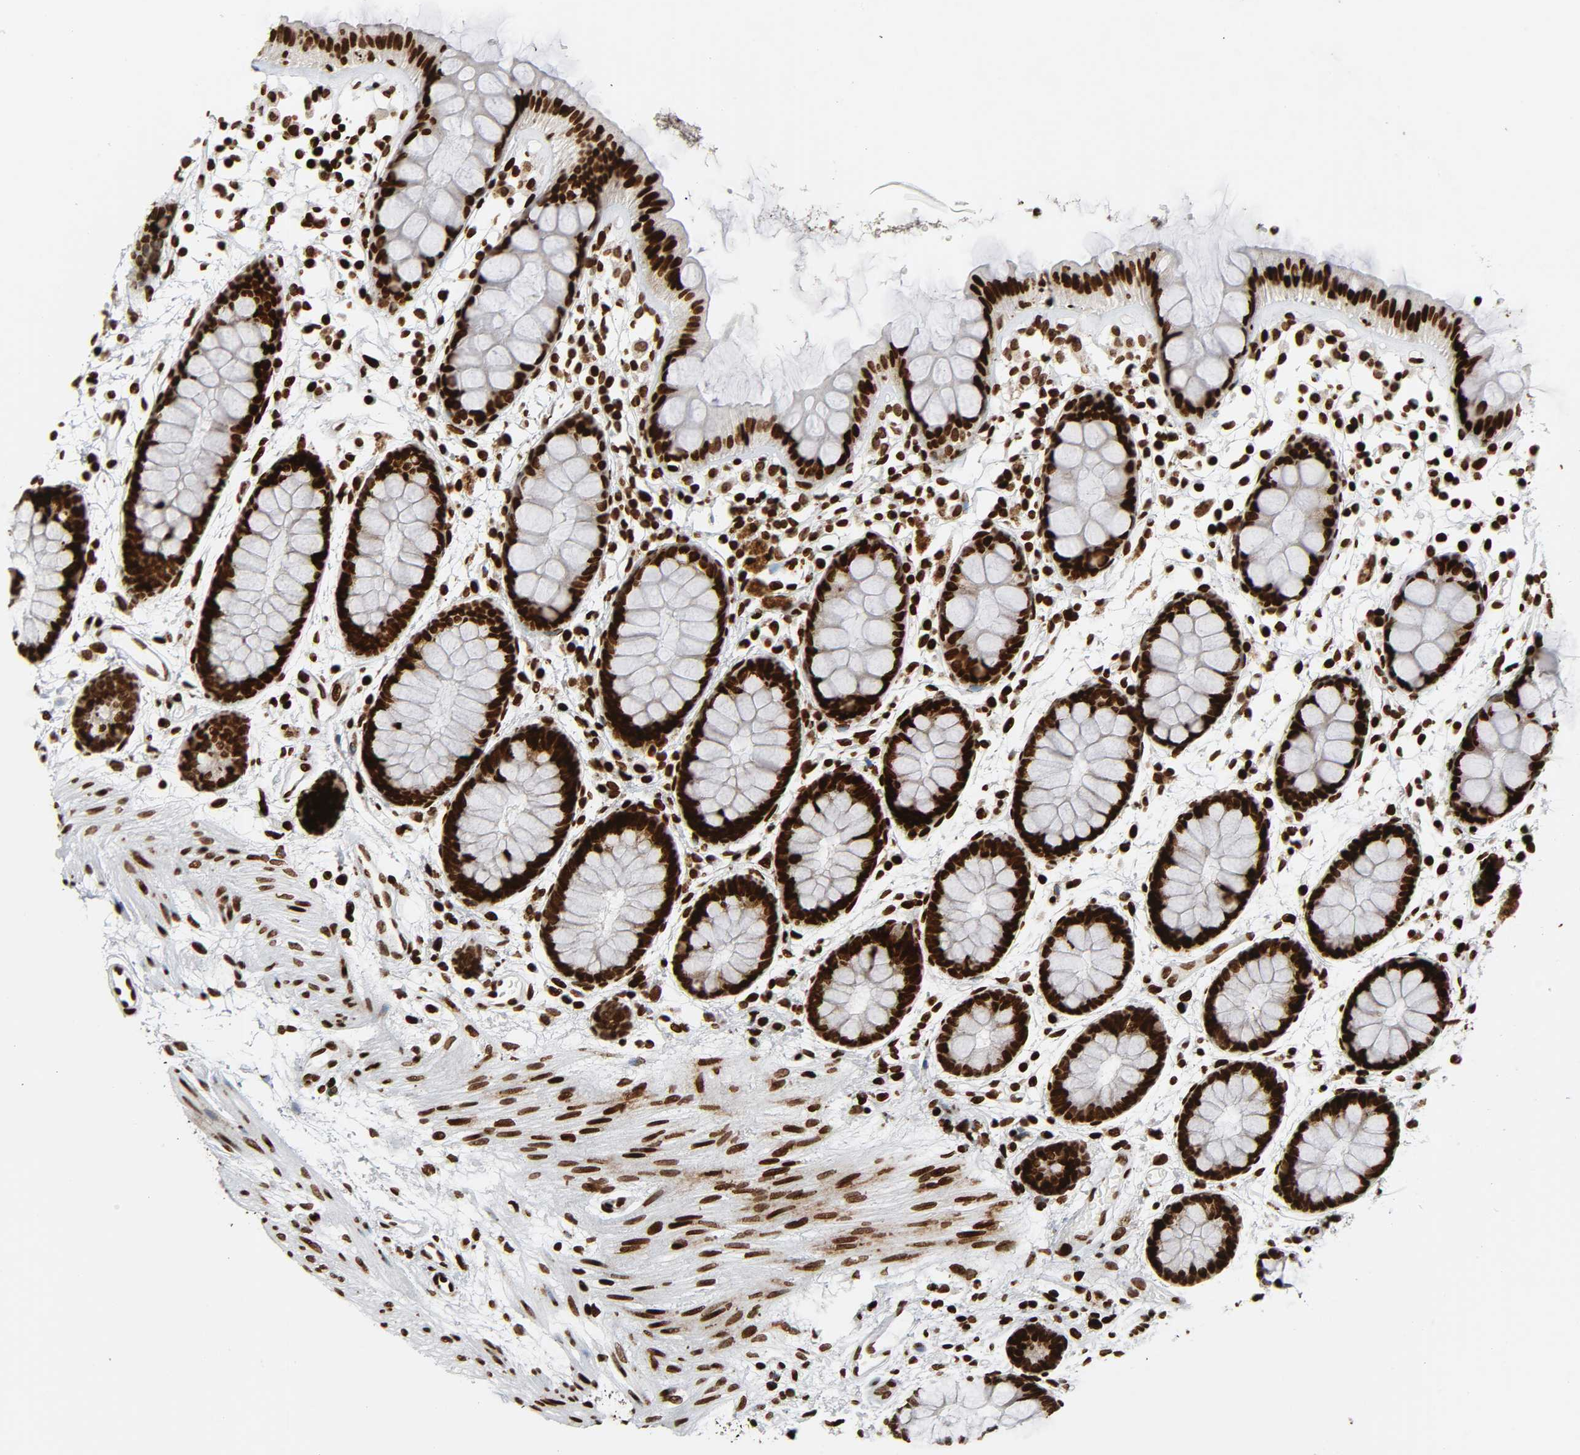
{"staining": {"intensity": "strong", "quantity": ">75%", "location": "nuclear"}, "tissue": "rectum", "cell_type": "Glandular cells", "image_type": "normal", "snomed": [{"axis": "morphology", "description": "Normal tissue, NOS"}, {"axis": "topography", "description": "Rectum"}], "caption": "A histopathology image showing strong nuclear staining in about >75% of glandular cells in benign rectum, as visualized by brown immunohistochemical staining.", "gene": "RXRA", "patient": {"sex": "female", "age": 66}}